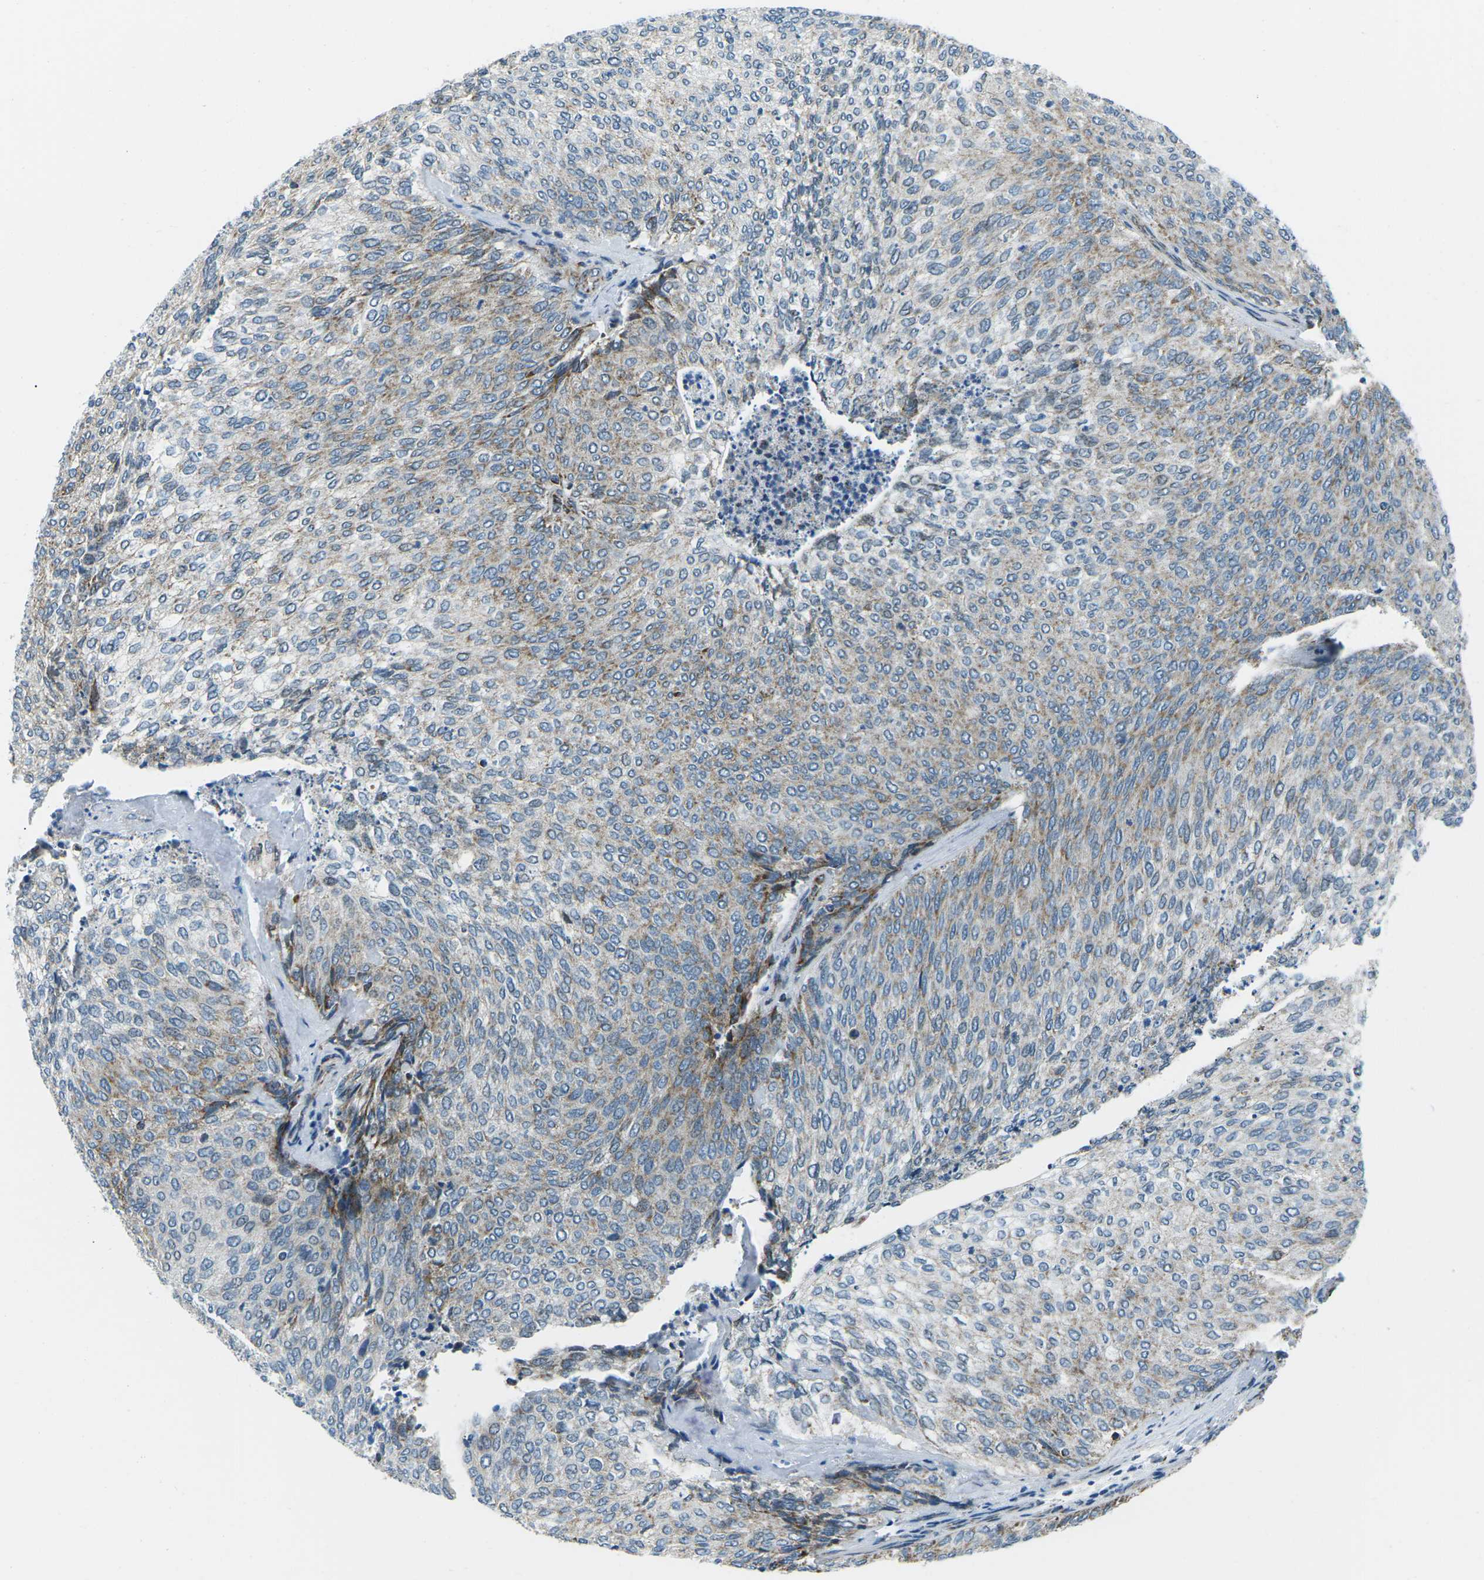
{"staining": {"intensity": "moderate", "quantity": "25%-75%", "location": "cytoplasmic/membranous"}, "tissue": "urothelial cancer", "cell_type": "Tumor cells", "image_type": "cancer", "snomed": [{"axis": "morphology", "description": "Urothelial carcinoma, Low grade"}, {"axis": "topography", "description": "Urinary bladder"}], "caption": "IHC (DAB) staining of urothelial cancer reveals moderate cytoplasmic/membranous protein expression in about 25%-75% of tumor cells.", "gene": "RFESD", "patient": {"sex": "female", "age": 79}}